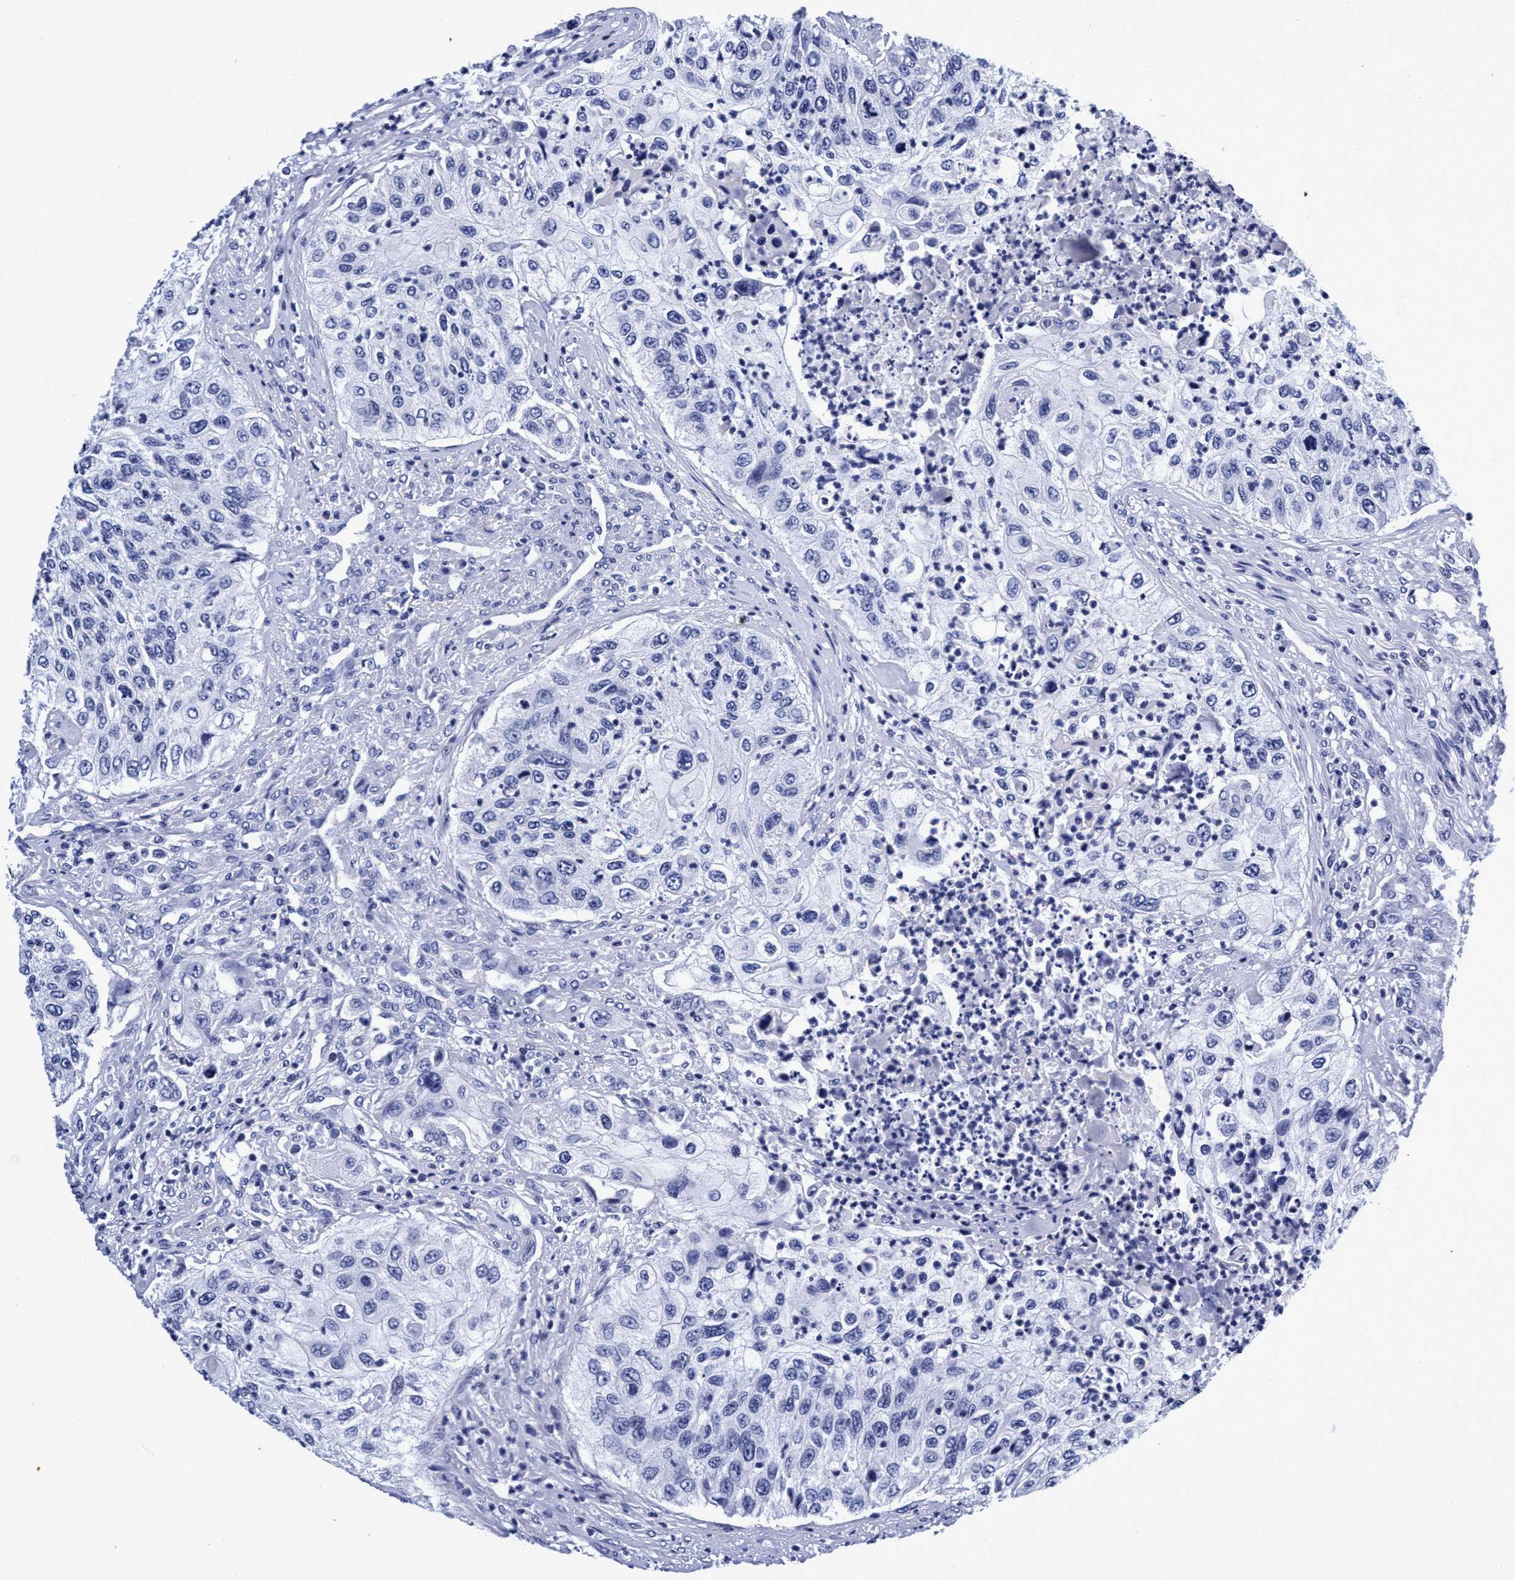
{"staining": {"intensity": "negative", "quantity": "none", "location": "none"}, "tissue": "urothelial cancer", "cell_type": "Tumor cells", "image_type": "cancer", "snomed": [{"axis": "morphology", "description": "Urothelial carcinoma, High grade"}, {"axis": "topography", "description": "Urinary bladder"}], "caption": "The IHC image has no significant positivity in tumor cells of urothelial cancer tissue.", "gene": "PLPPR1", "patient": {"sex": "female", "age": 60}}